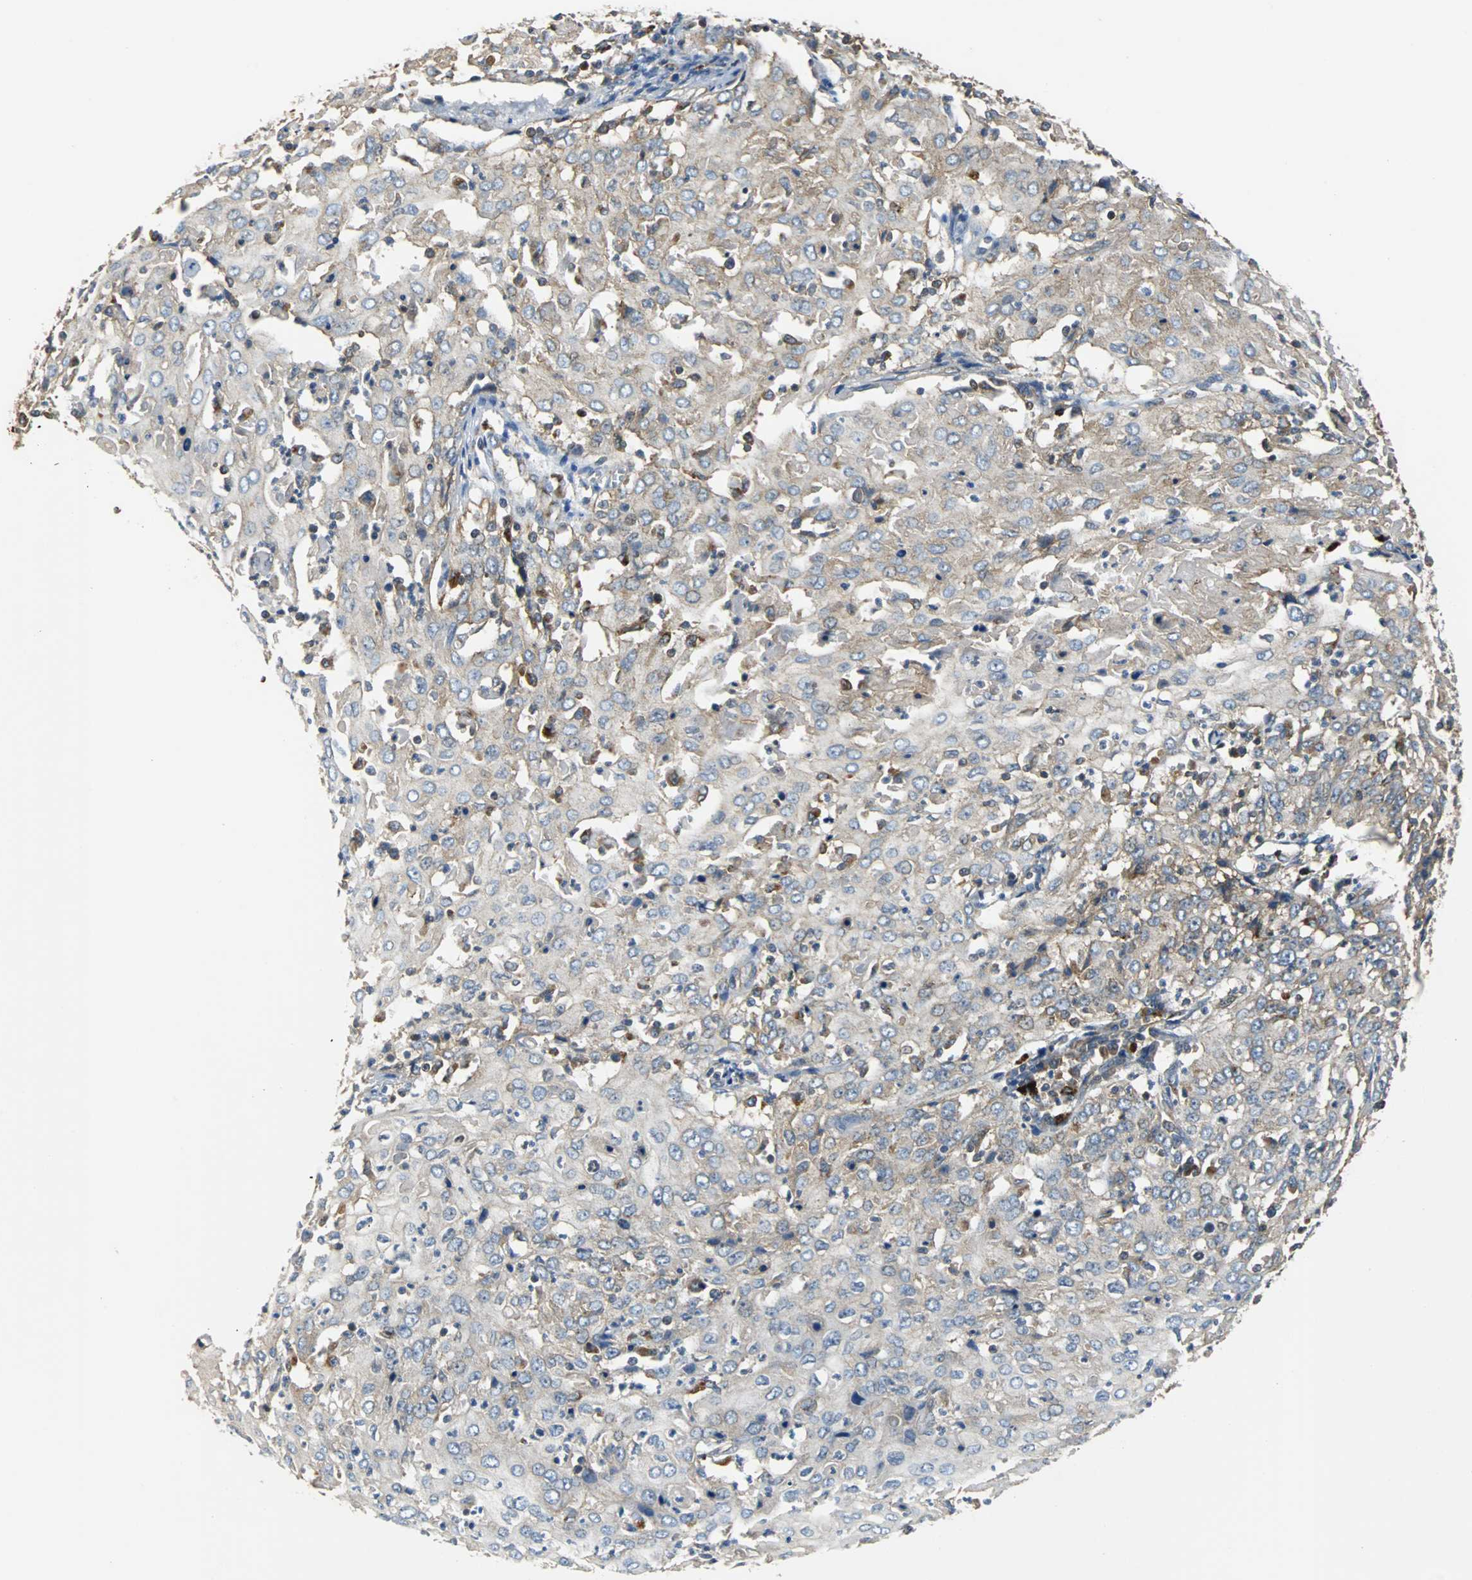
{"staining": {"intensity": "weak", "quantity": "25%-75%", "location": "cytoplasmic/membranous"}, "tissue": "cervical cancer", "cell_type": "Tumor cells", "image_type": "cancer", "snomed": [{"axis": "morphology", "description": "Squamous cell carcinoma, NOS"}, {"axis": "topography", "description": "Cervix"}], "caption": "Immunohistochemical staining of cervical squamous cell carcinoma exhibits weak cytoplasmic/membranous protein positivity in approximately 25%-75% of tumor cells.", "gene": "RELA", "patient": {"sex": "female", "age": 39}}